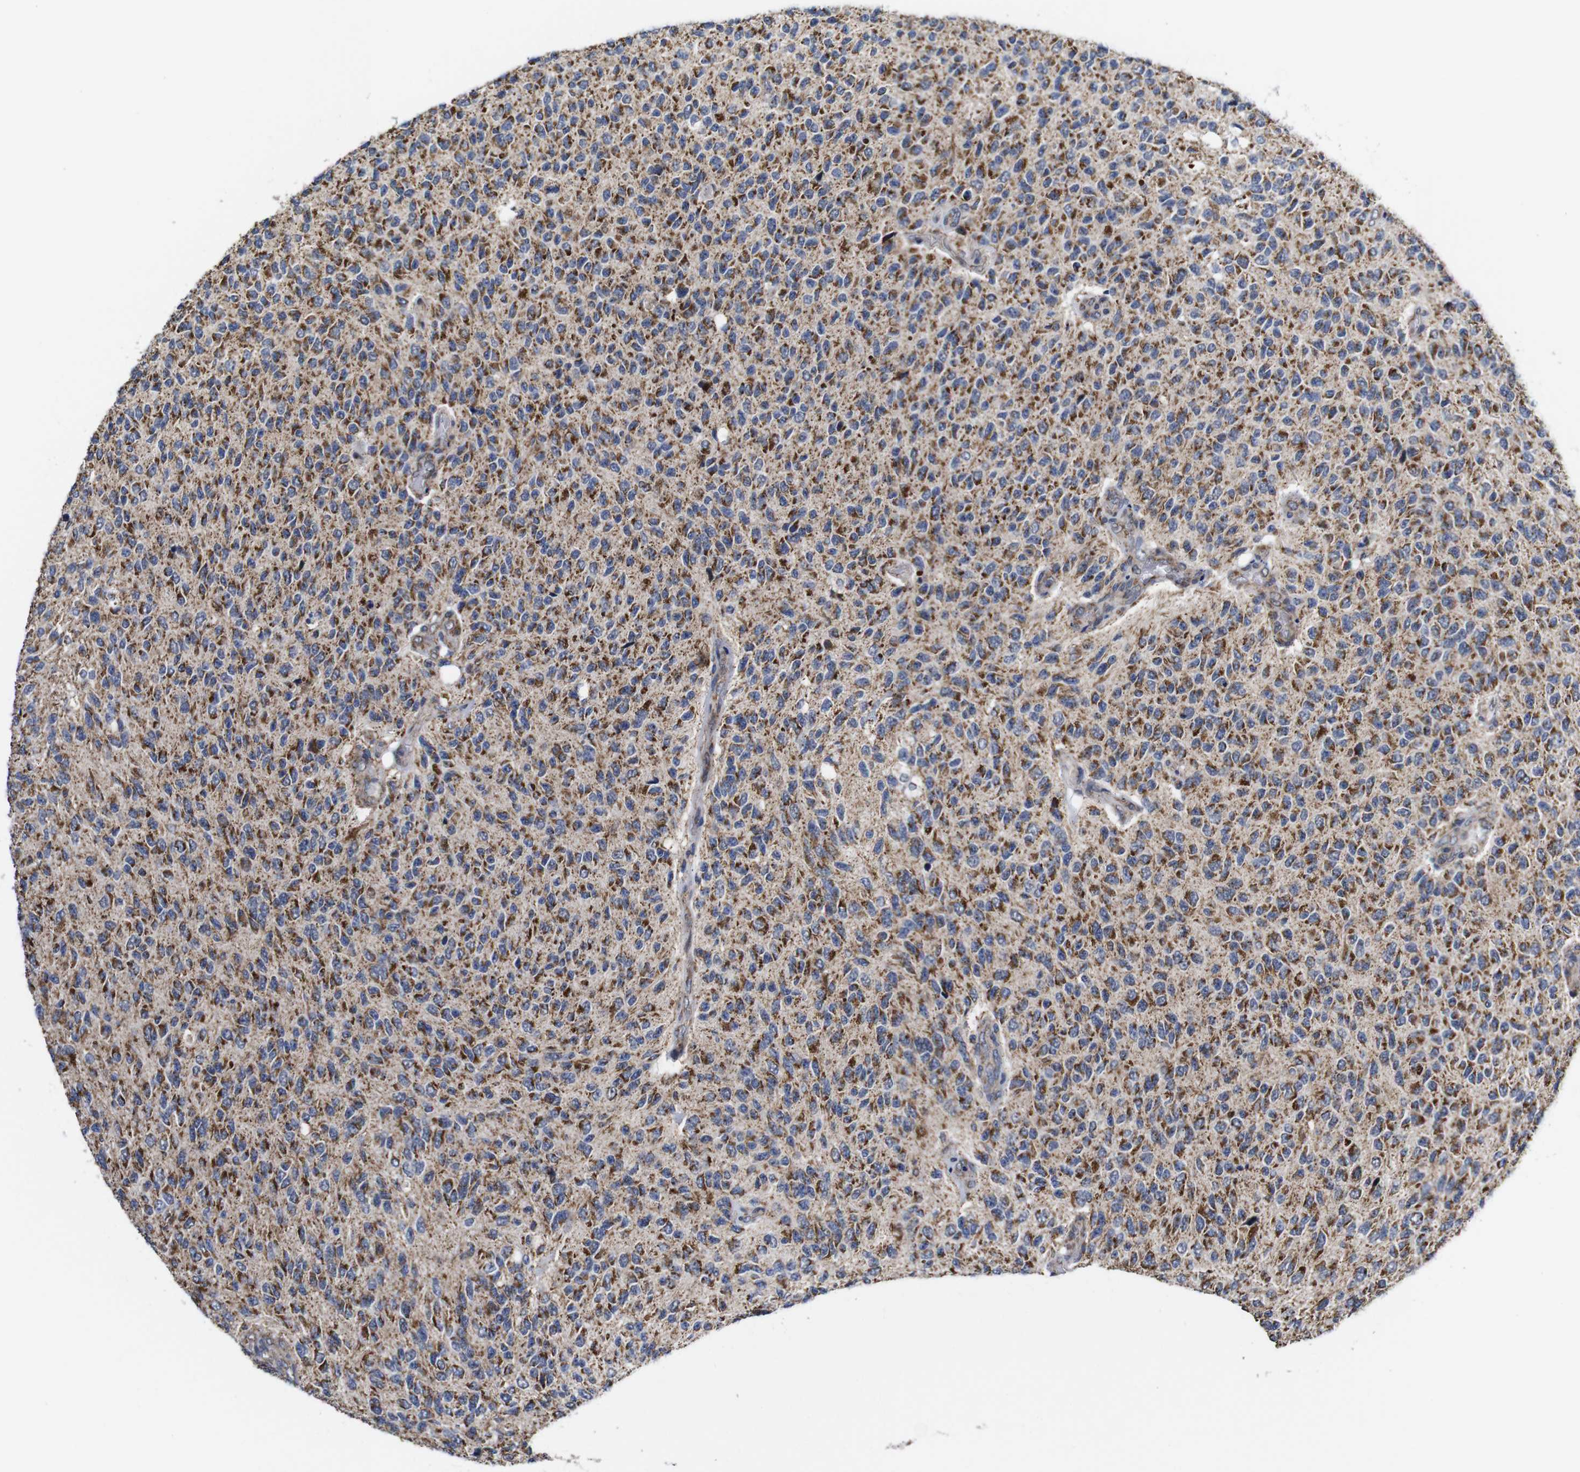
{"staining": {"intensity": "moderate", "quantity": ">75%", "location": "cytoplasmic/membranous"}, "tissue": "glioma", "cell_type": "Tumor cells", "image_type": "cancer", "snomed": [{"axis": "morphology", "description": "Glioma, malignant, High grade"}, {"axis": "topography", "description": "pancreas cauda"}], "caption": "Immunohistochemical staining of malignant high-grade glioma reveals moderate cytoplasmic/membranous protein expression in about >75% of tumor cells.", "gene": "C17orf80", "patient": {"sex": "male", "age": 60}}